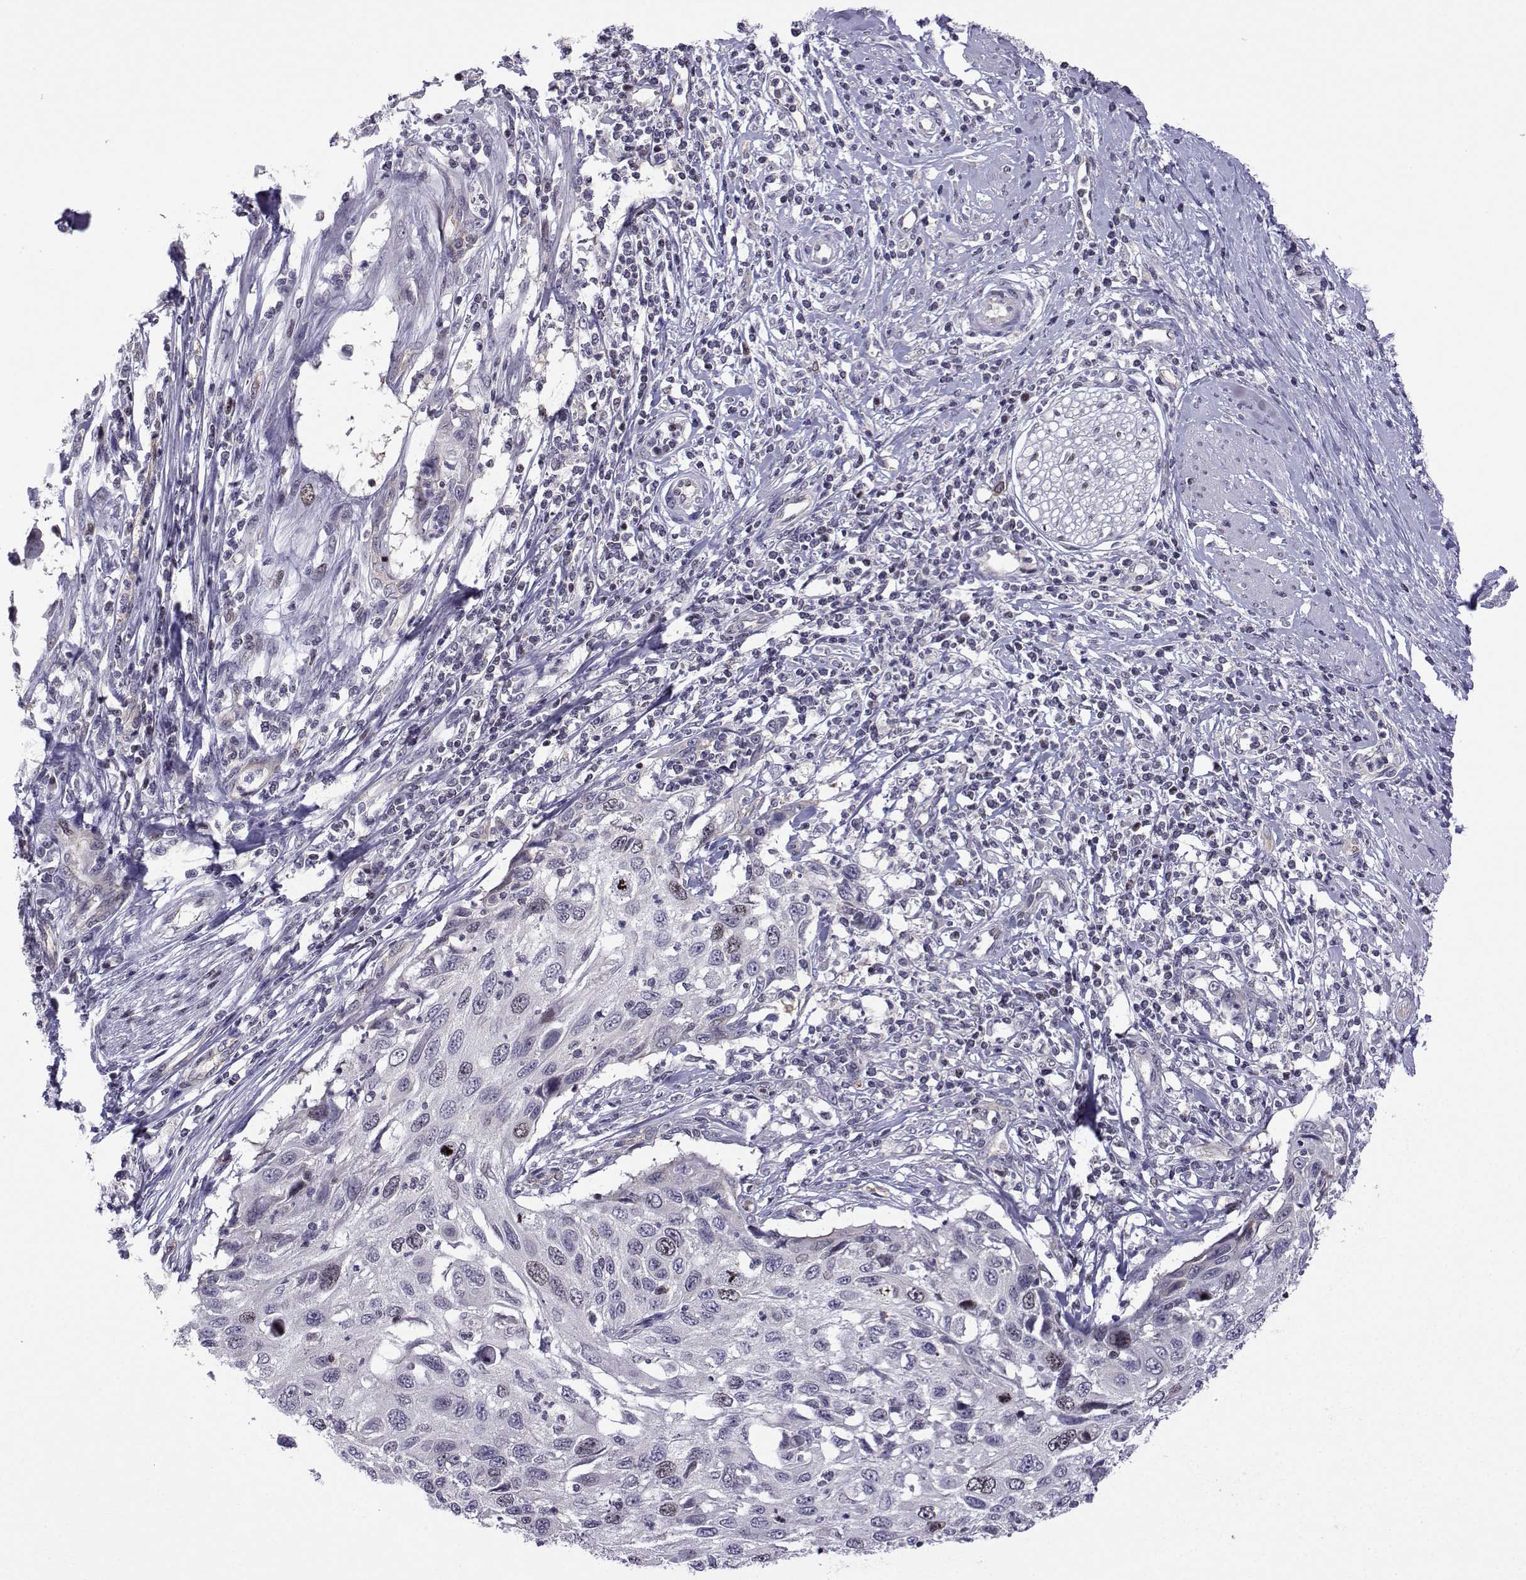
{"staining": {"intensity": "weak", "quantity": "<25%", "location": "nuclear"}, "tissue": "cervical cancer", "cell_type": "Tumor cells", "image_type": "cancer", "snomed": [{"axis": "morphology", "description": "Squamous cell carcinoma, NOS"}, {"axis": "topography", "description": "Cervix"}], "caption": "High power microscopy photomicrograph of an immunohistochemistry (IHC) micrograph of squamous cell carcinoma (cervical), revealing no significant staining in tumor cells. (DAB immunohistochemistry (IHC) visualized using brightfield microscopy, high magnification).", "gene": "INCENP", "patient": {"sex": "female", "age": 70}}